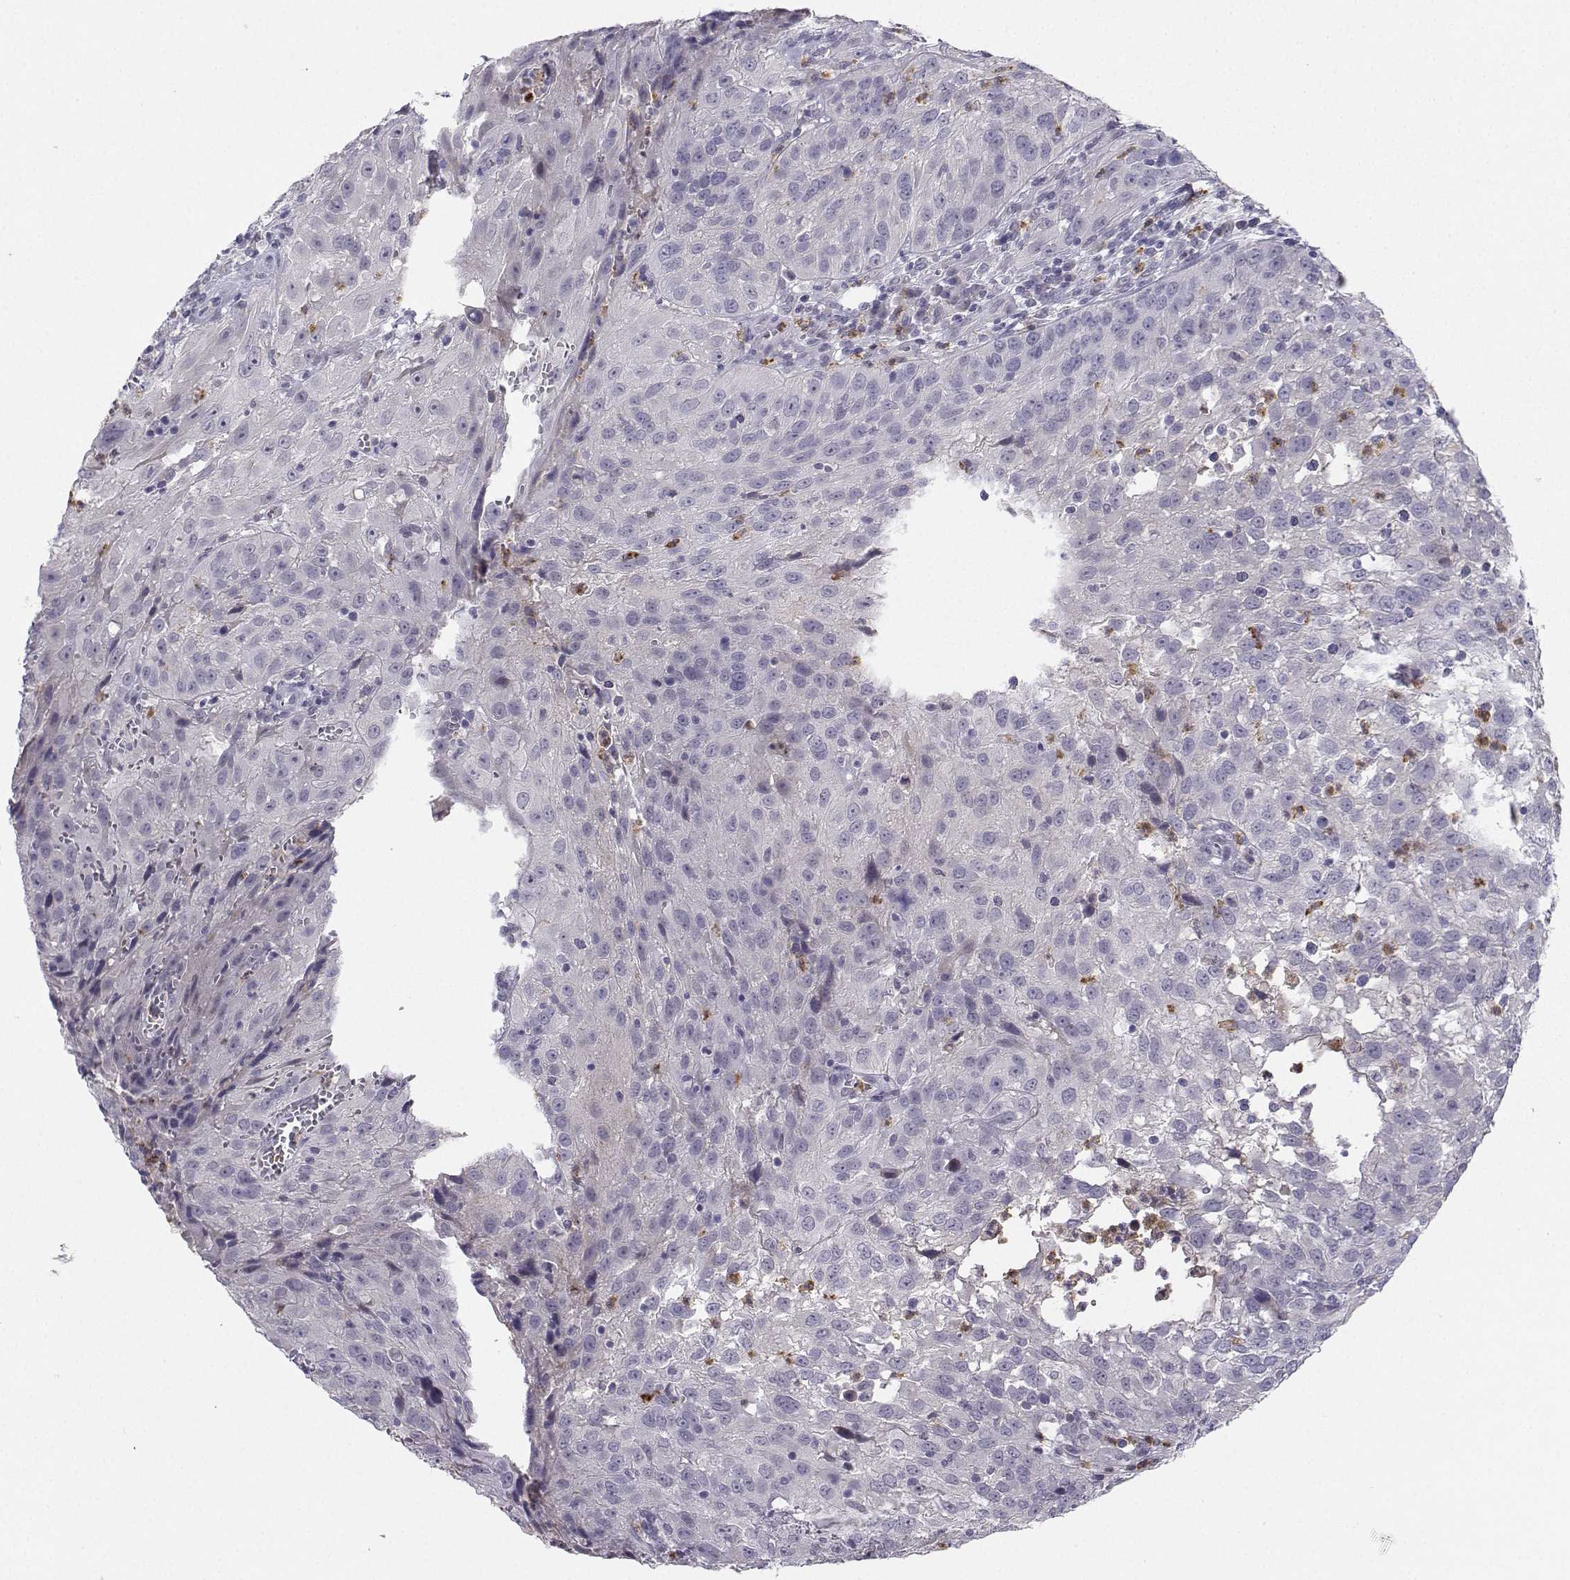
{"staining": {"intensity": "negative", "quantity": "none", "location": "none"}, "tissue": "cervical cancer", "cell_type": "Tumor cells", "image_type": "cancer", "snomed": [{"axis": "morphology", "description": "Squamous cell carcinoma, NOS"}, {"axis": "topography", "description": "Cervix"}], "caption": "Human cervical squamous cell carcinoma stained for a protein using IHC reveals no staining in tumor cells.", "gene": "CALY", "patient": {"sex": "female", "age": 32}}